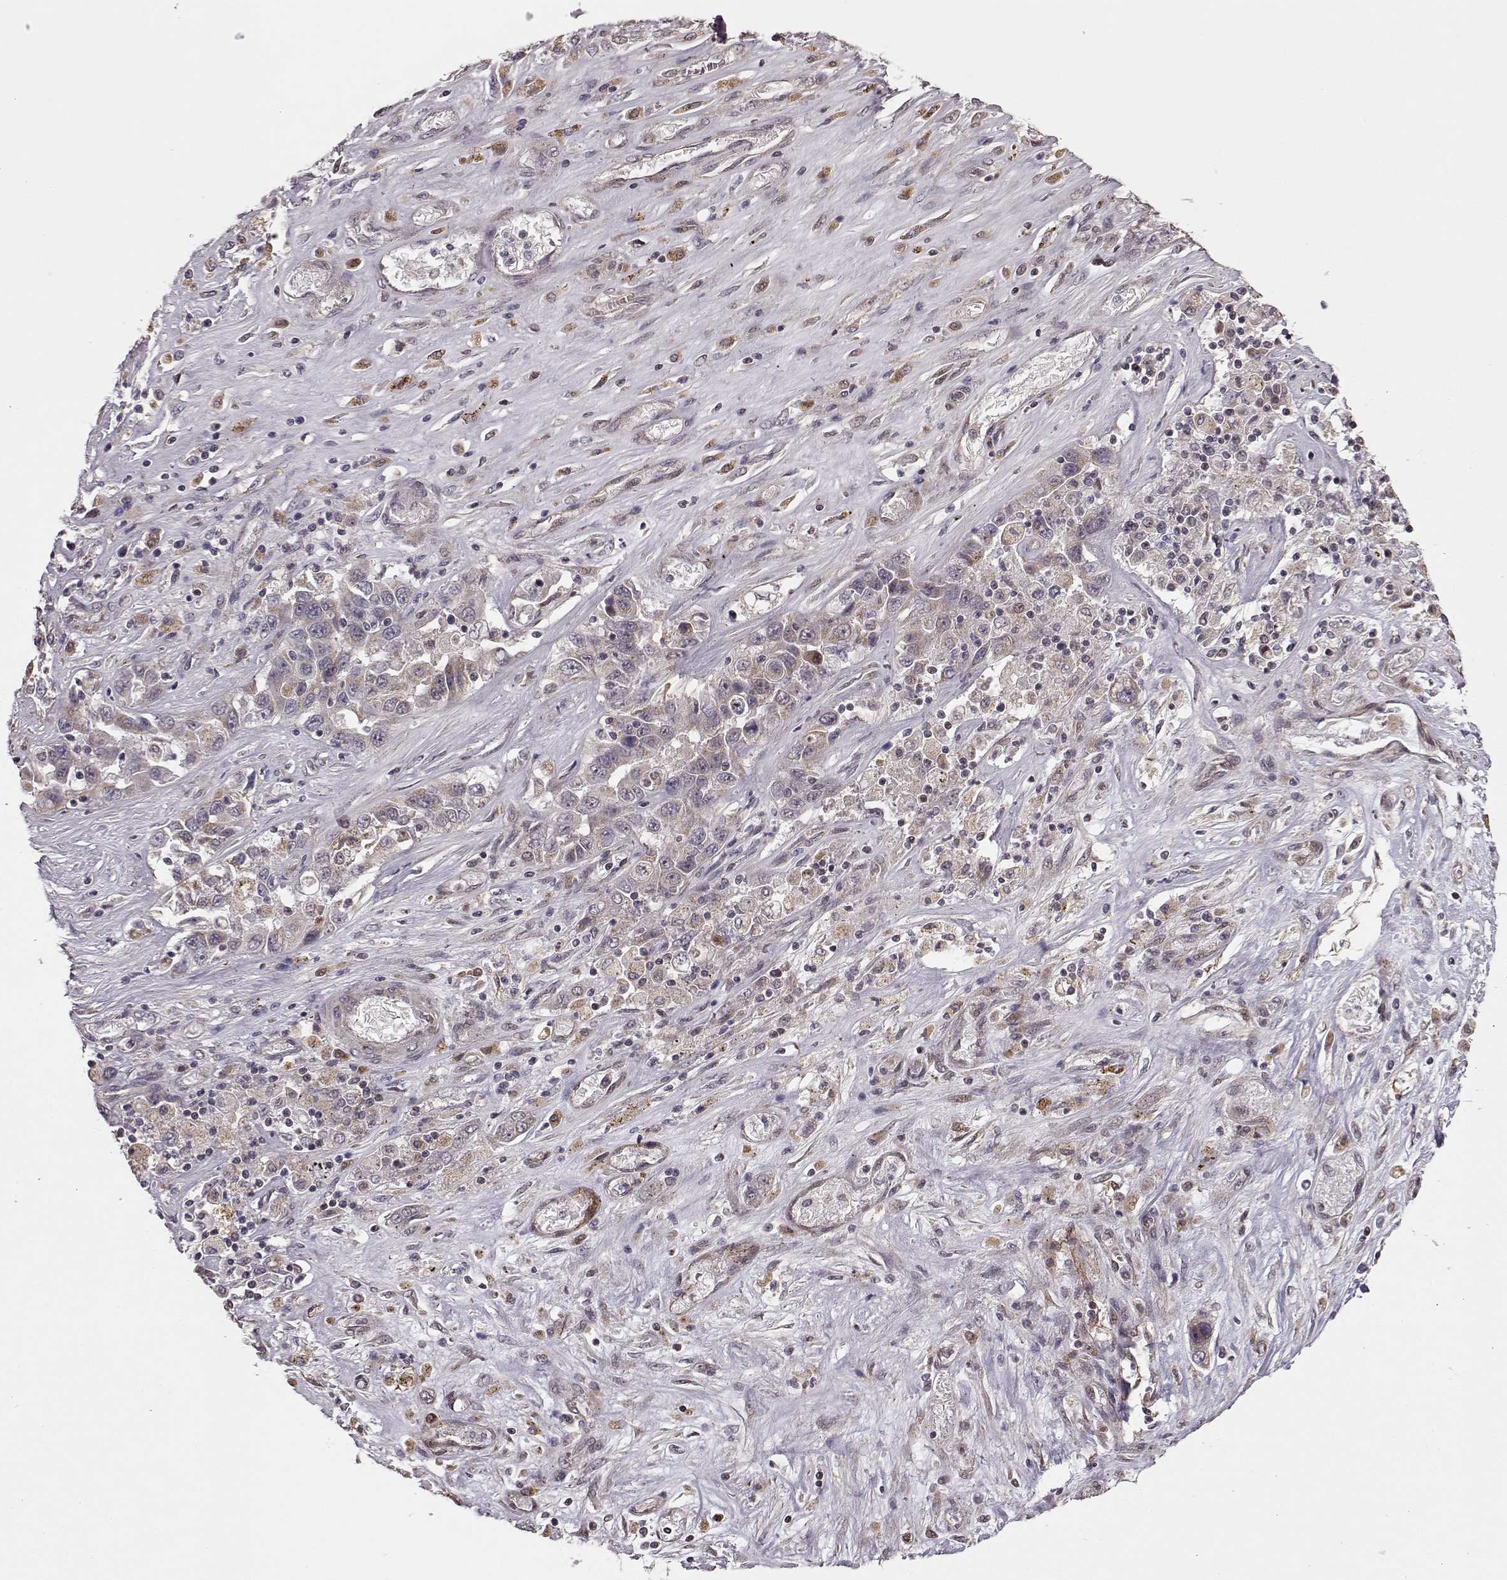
{"staining": {"intensity": "weak", "quantity": "<25%", "location": "cytoplasmic/membranous"}, "tissue": "liver cancer", "cell_type": "Tumor cells", "image_type": "cancer", "snomed": [{"axis": "morphology", "description": "Cholangiocarcinoma"}, {"axis": "topography", "description": "Liver"}], "caption": "High power microscopy micrograph of an immunohistochemistry photomicrograph of liver cancer (cholangiocarcinoma), revealing no significant expression in tumor cells. (Brightfield microscopy of DAB (3,3'-diaminobenzidine) immunohistochemistry at high magnification).", "gene": "BACH2", "patient": {"sex": "female", "age": 52}}